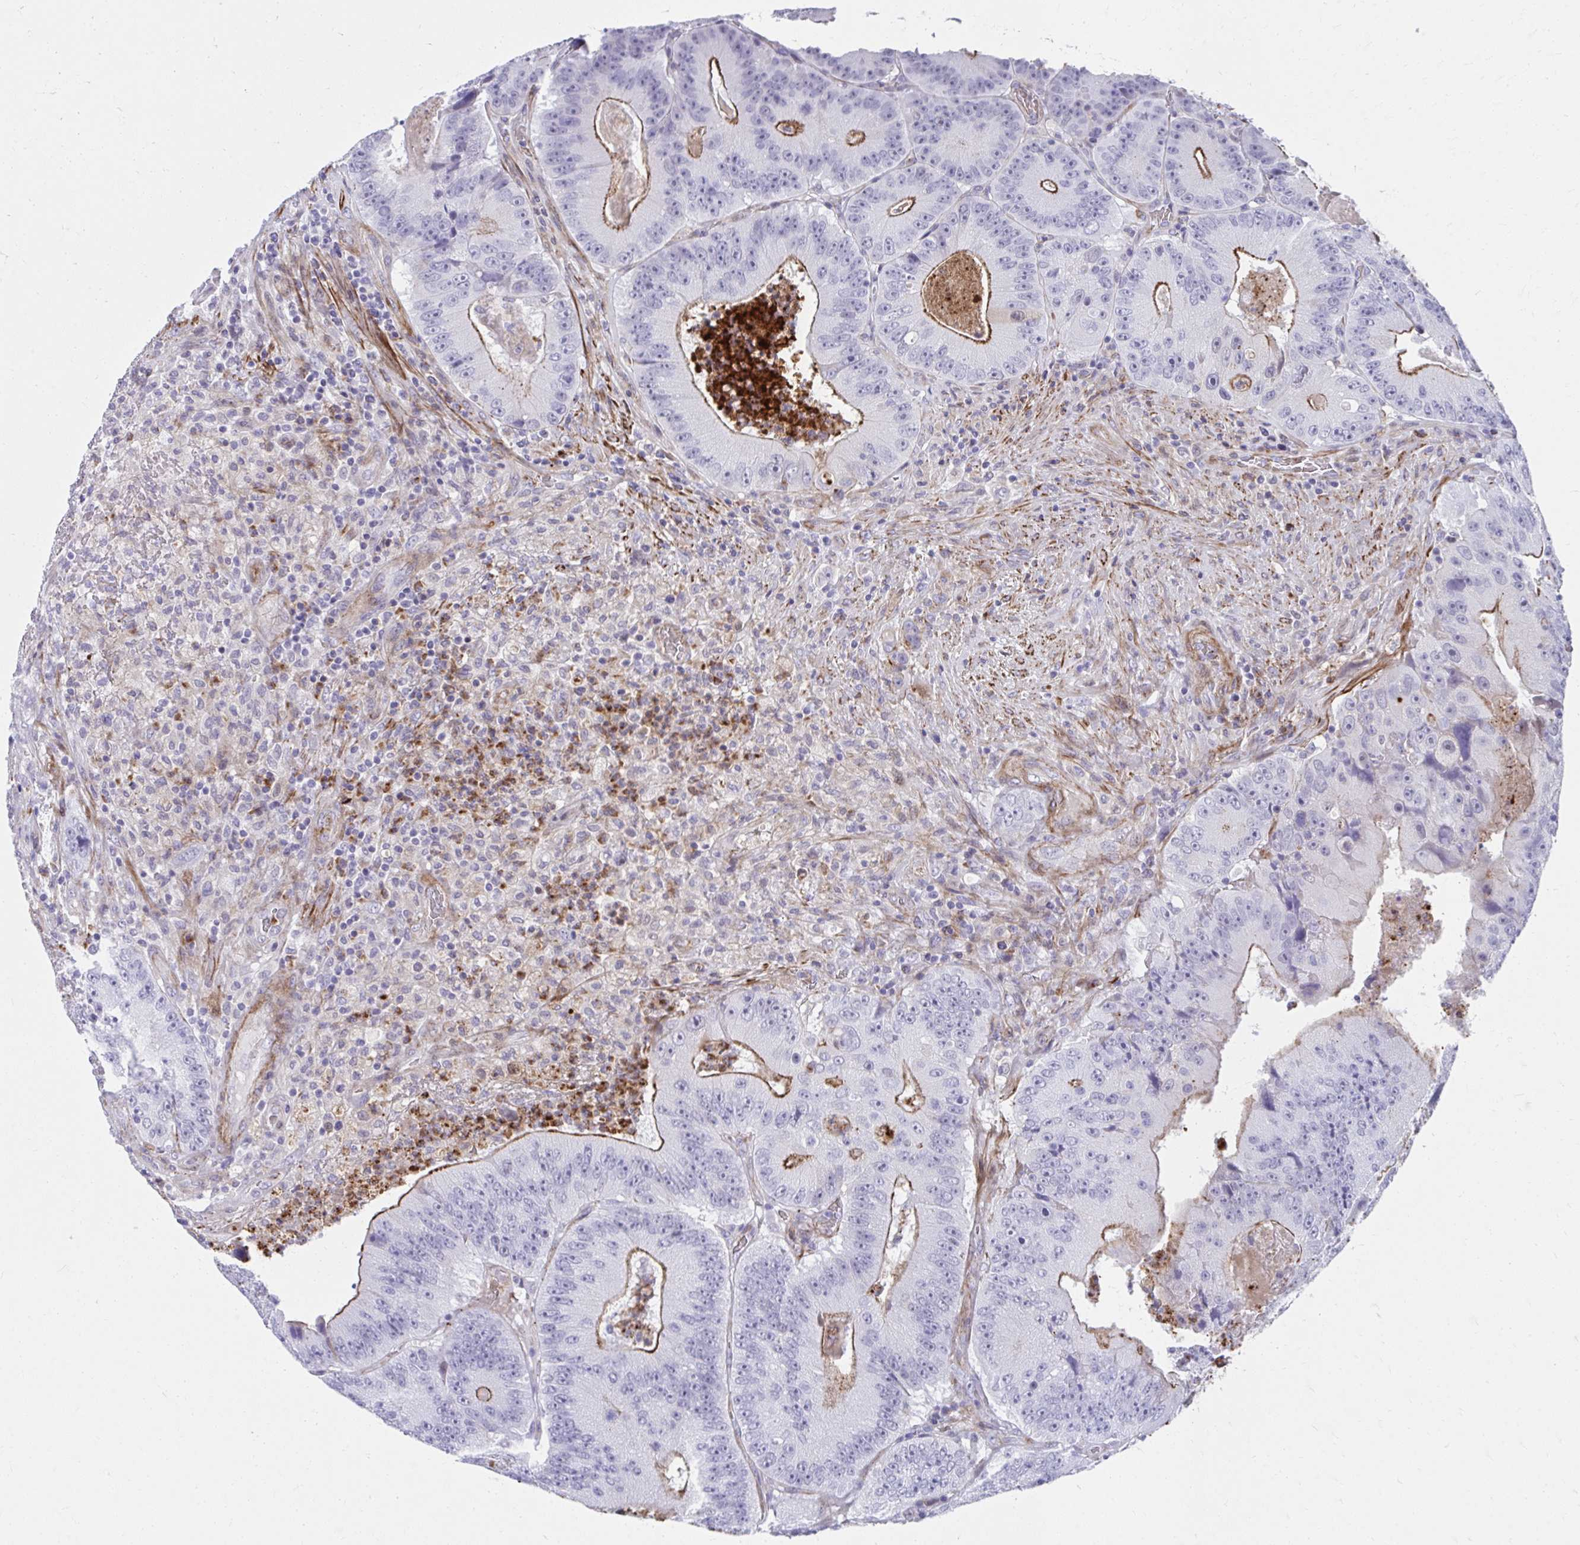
{"staining": {"intensity": "moderate", "quantity": "25%-75%", "location": "cytoplasmic/membranous"}, "tissue": "colorectal cancer", "cell_type": "Tumor cells", "image_type": "cancer", "snomed": [{"axis": "morphology", "description": "Adenocarcinoma, NOS"}, {"axis": "topography", "description": "Colon"}], "caption": "Colorectal adenocarcinoma was stained to show a protein in brown. There is medium levels of moderate cytoplasmic/membranous expression in approximately 25%-75% of tumor cells.", "gene": "CSTB", "patient": {"sex": "female", "age": 86}}